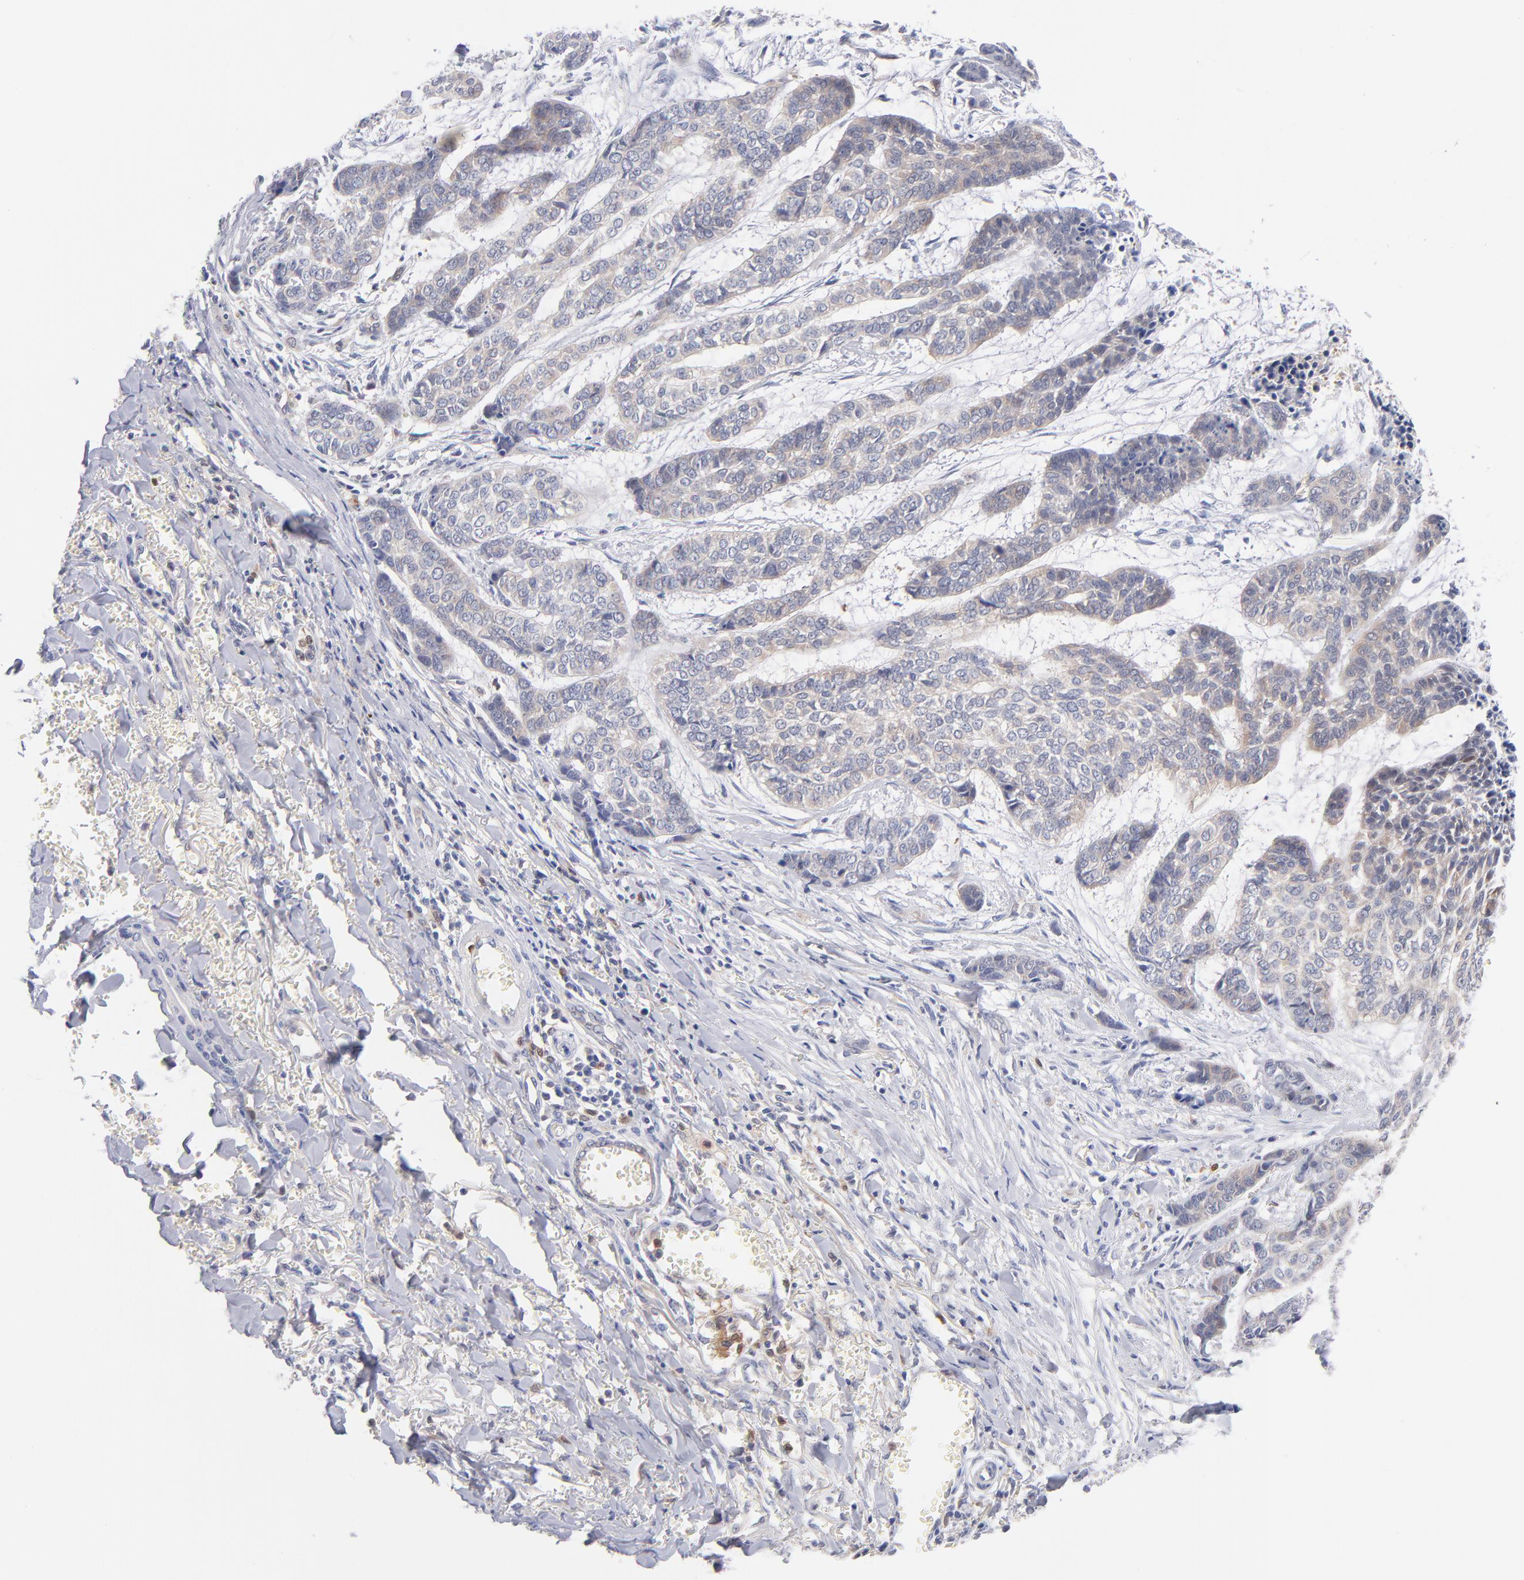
{"staining": {"intensity": "weak", "quantity": ">75%", "location": "cytoplasmic/membranous"}, "tissue": "skin cancer", "cell_type": "Tumor cells", "image_type": "cancer", "snomed": [{"axis": "morphology", "description": "Basal cell carcinoma"}, {"axis": "topography", "description": "Skin"}], "caption": "Human basal cell carcinoma (skin) stained with a protein marker shows weak staining in tumor cells.", "gene": "BID", "patient": {"sex": "female", "age": 64}}